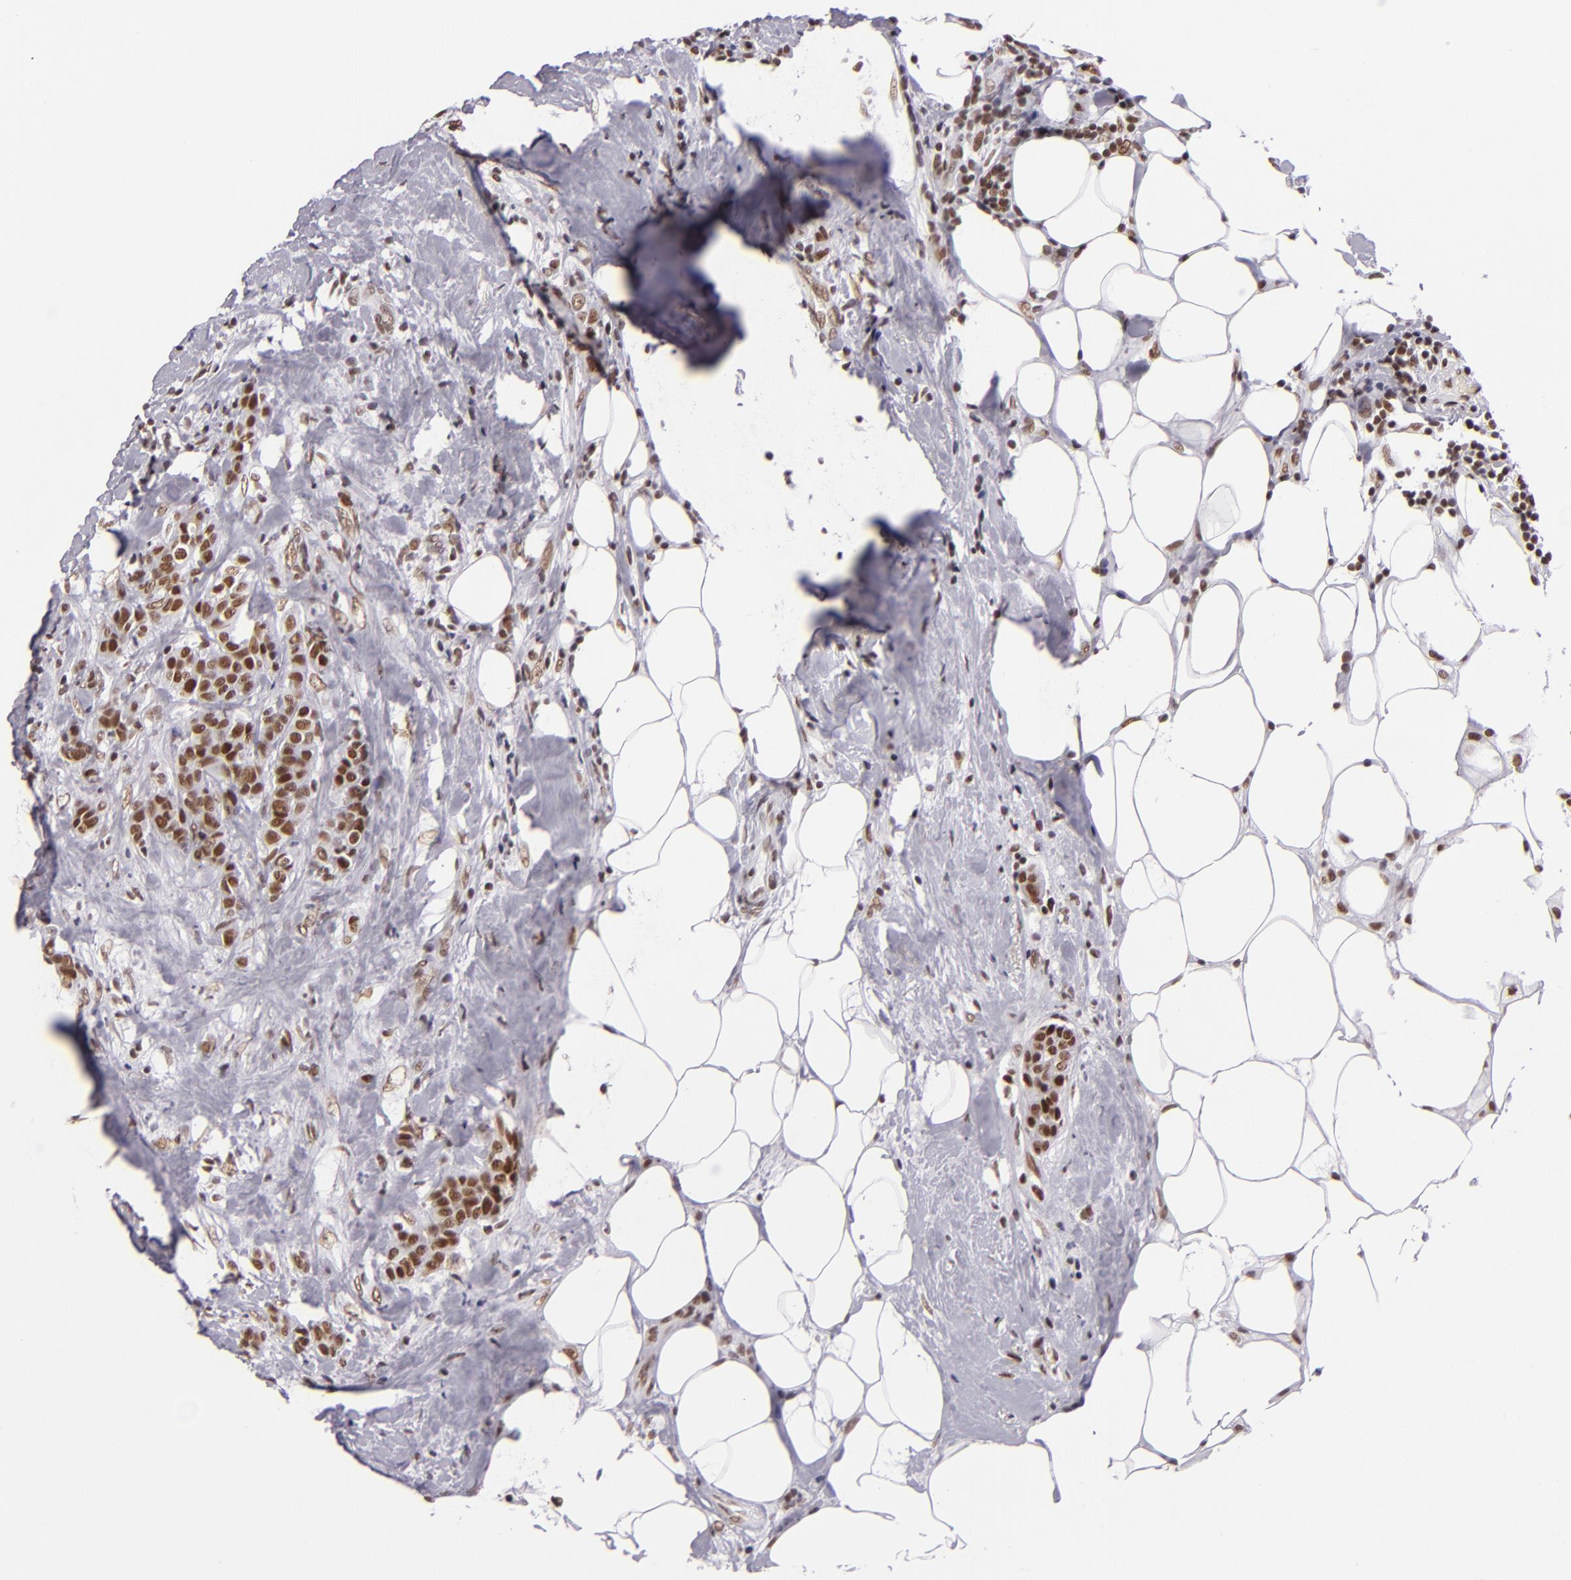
{"staining": {"intensity": "moderate", "quantity": ">75%", "location": "nuclear"}, "tissue": "breast cancer", "cell_type": "Tumor cells", "image_type": "cancer", "snomed": [{"axis": "morphology", "description": "Duct carcinoma"}, {"axis": "topography", "description": "Breast"}], "caption": "DAB (3,3'-diaminobenzidine) immunohistochemical staining of human breast cancer (intraductal carcinoma) shows moderate nuclear protein staining in about >75% of tumor cells.", "gene": "BRD8", "patient": {"sex": "female", "age": 45}}